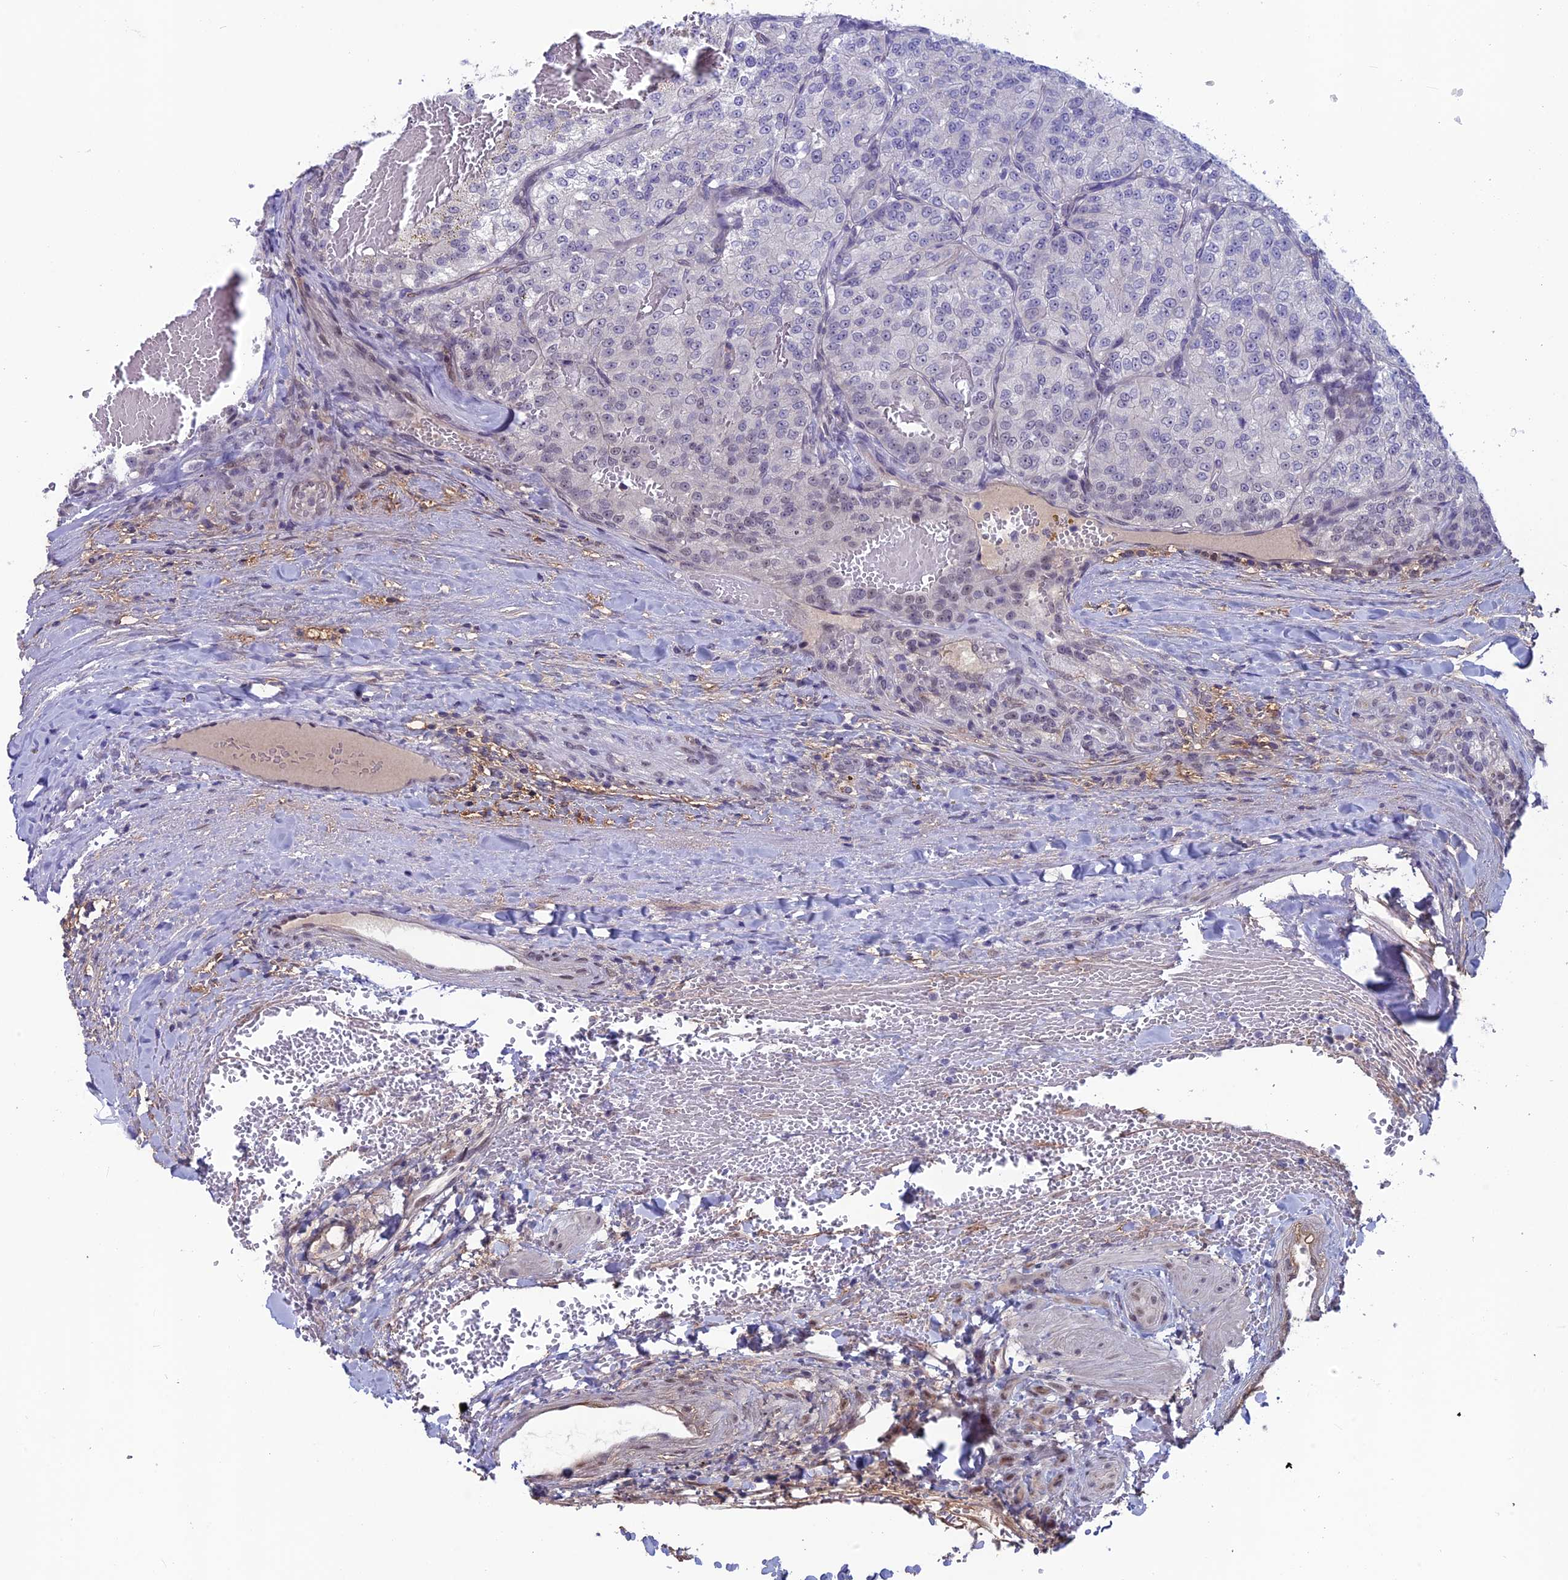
{"staining": {"intensity": "negative", "quantity": "none", "location": "none"}, "tissue": "renal cancer", "cell_type": "Tumor cells", "image_type": "cancer", "snomed": [{"axis": "morphology", "description": "Adenocarcinoma, NOS"}, {"axis": "topography", "description": "Kidney"}], "caption": "Image shows no protein expression in tumor cells of renal cancer (adenocarcinoma) tissue.", "gene": "FKBPL", "patient": {"sex": "female", "age": 63}}